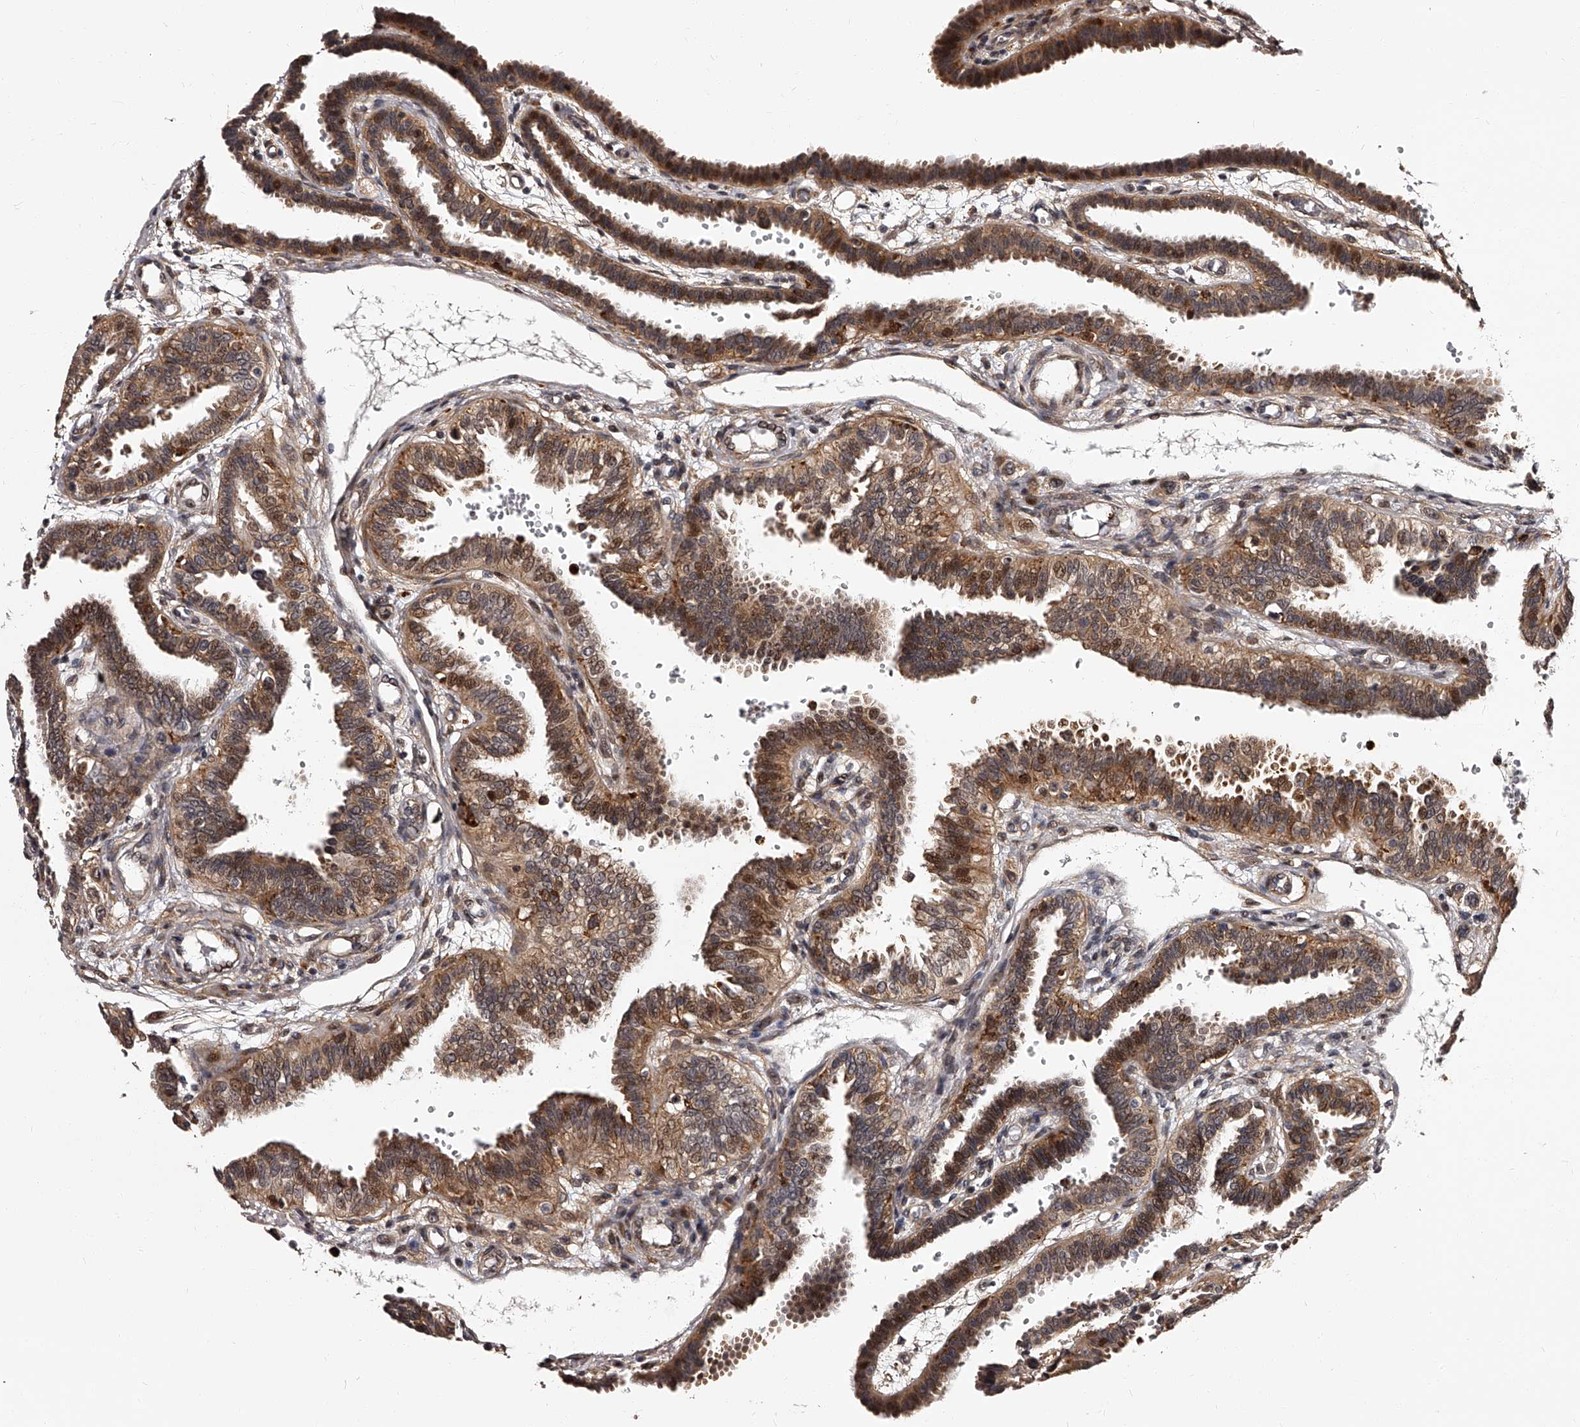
{"staining": {"intensity": "moderate", "quantity": ">75%", "location": "cytoplasmic/membranous"}, "tissue": "fallopian tube", "cell_type": "Glandular cells", "image_type": "normal", "snomed": [{"axis": "morphology", "description": "Normal tissue, NOS"}, {"axis": "topography", "description": "Fallopian tube"}, {"axis": "topography", "description": "Placenta"}], "caption": "An IHC photomicrograph of unremarkable tissue is shown. Protein staining in brown shows moderate cytoplasmic/membranous positivity in fallopian tube within glandular cells. (brown staining indicates protein expression, while blue staining denotes nuclei).", "gene": "RSC1A1", "patient": {"sex": "female", "age": 34}}